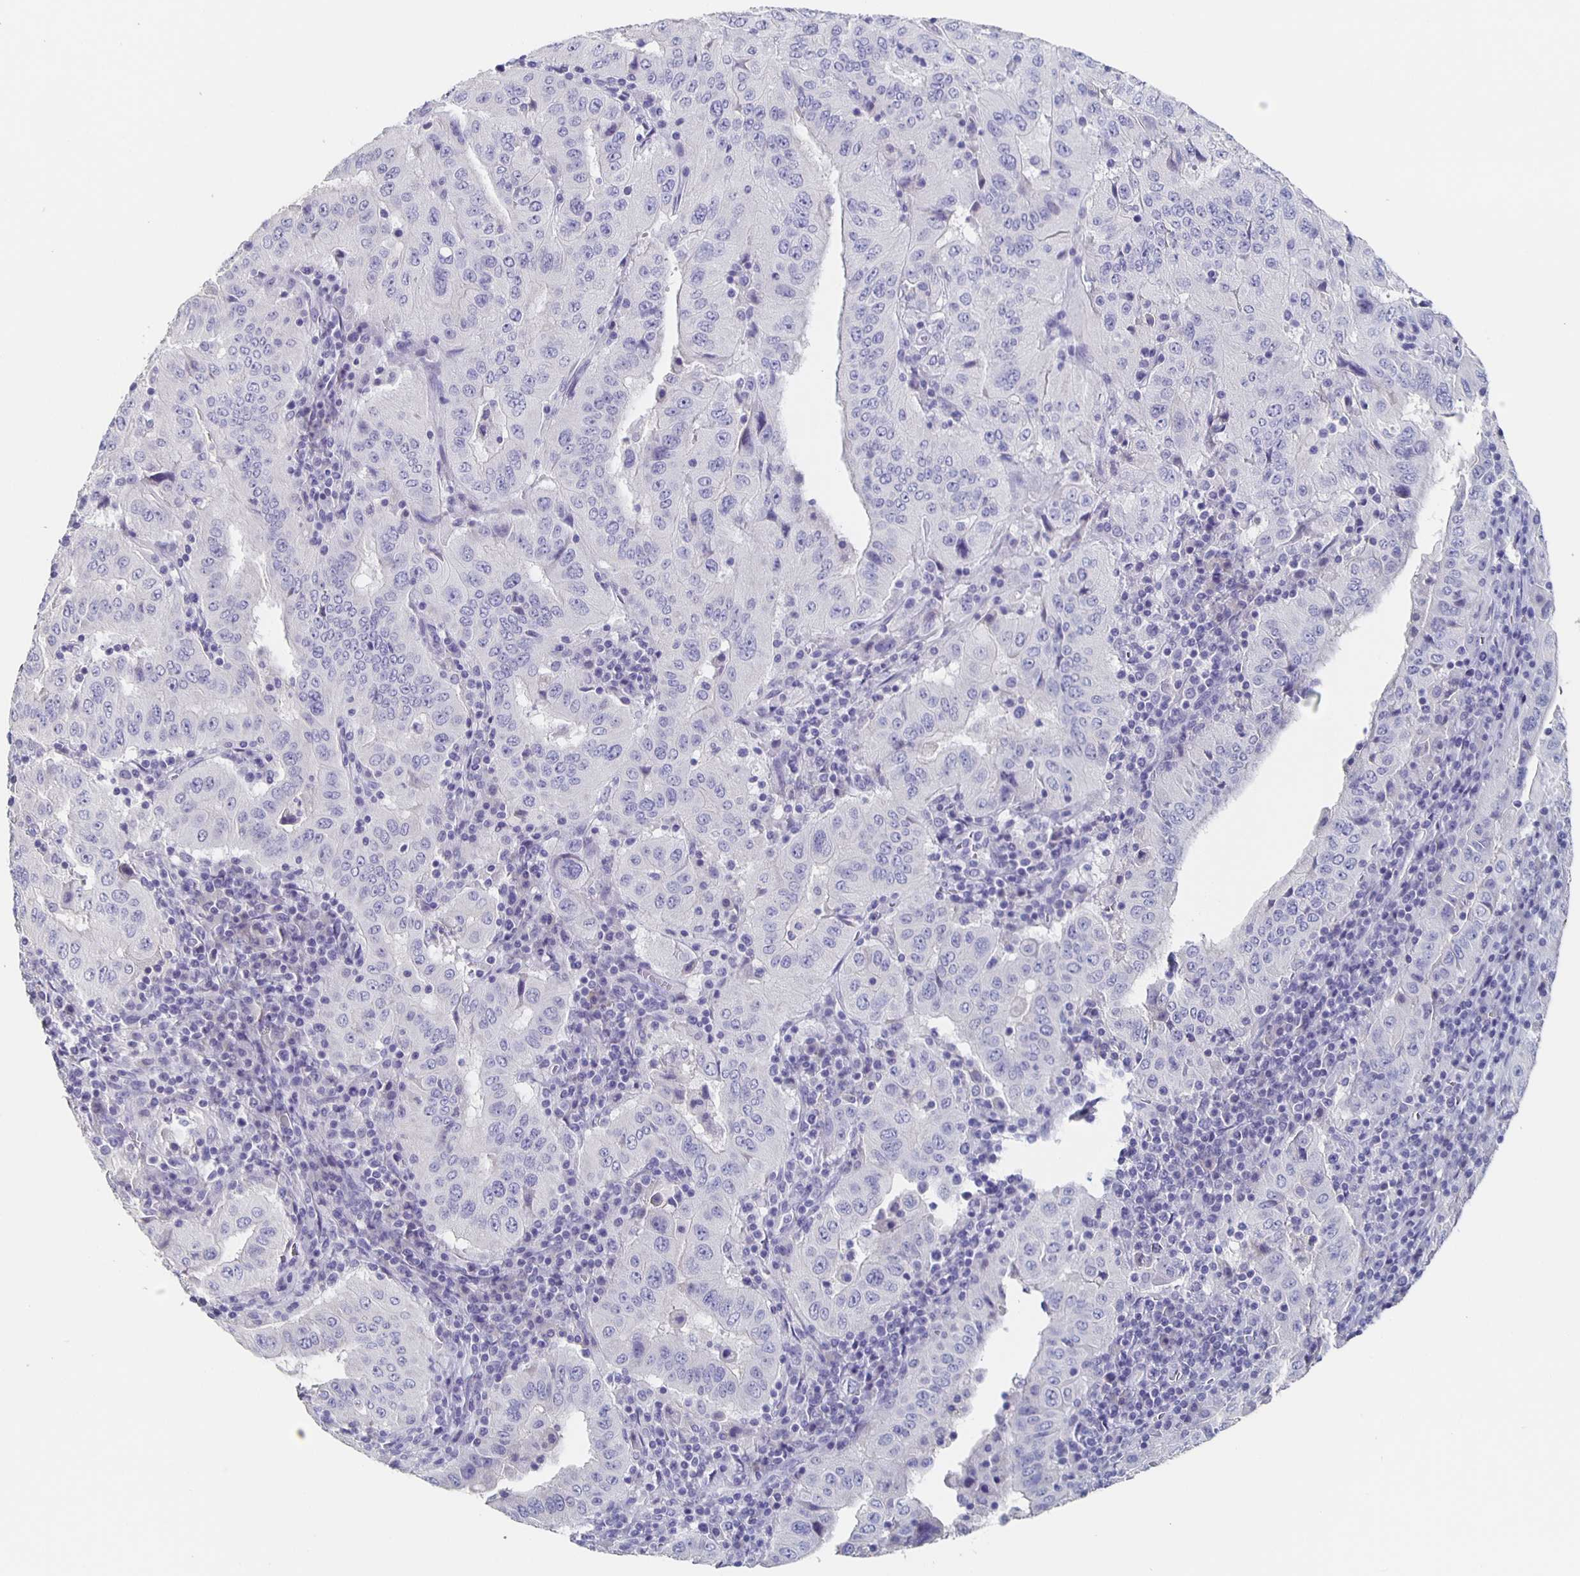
{"staining": {"intensity": "negative", "quantity": "none", "location": "none"}, "tissue": "pancreatic cancer", "cell_type": "Tumor cells", "image_type": "cancer", "snomed": [{"axis": "morphology", "description": "Adenocarcinoma, NOS"}, {"axis": "topography", "description": "Pancreas"}], "caption": "Pancreatic cancer (adenocarcinoma) stained for a protein using IHC shows no staining tumor cells.", "gene": "CACNA2D2", "patient": {"sex": "male", "age": 63}}